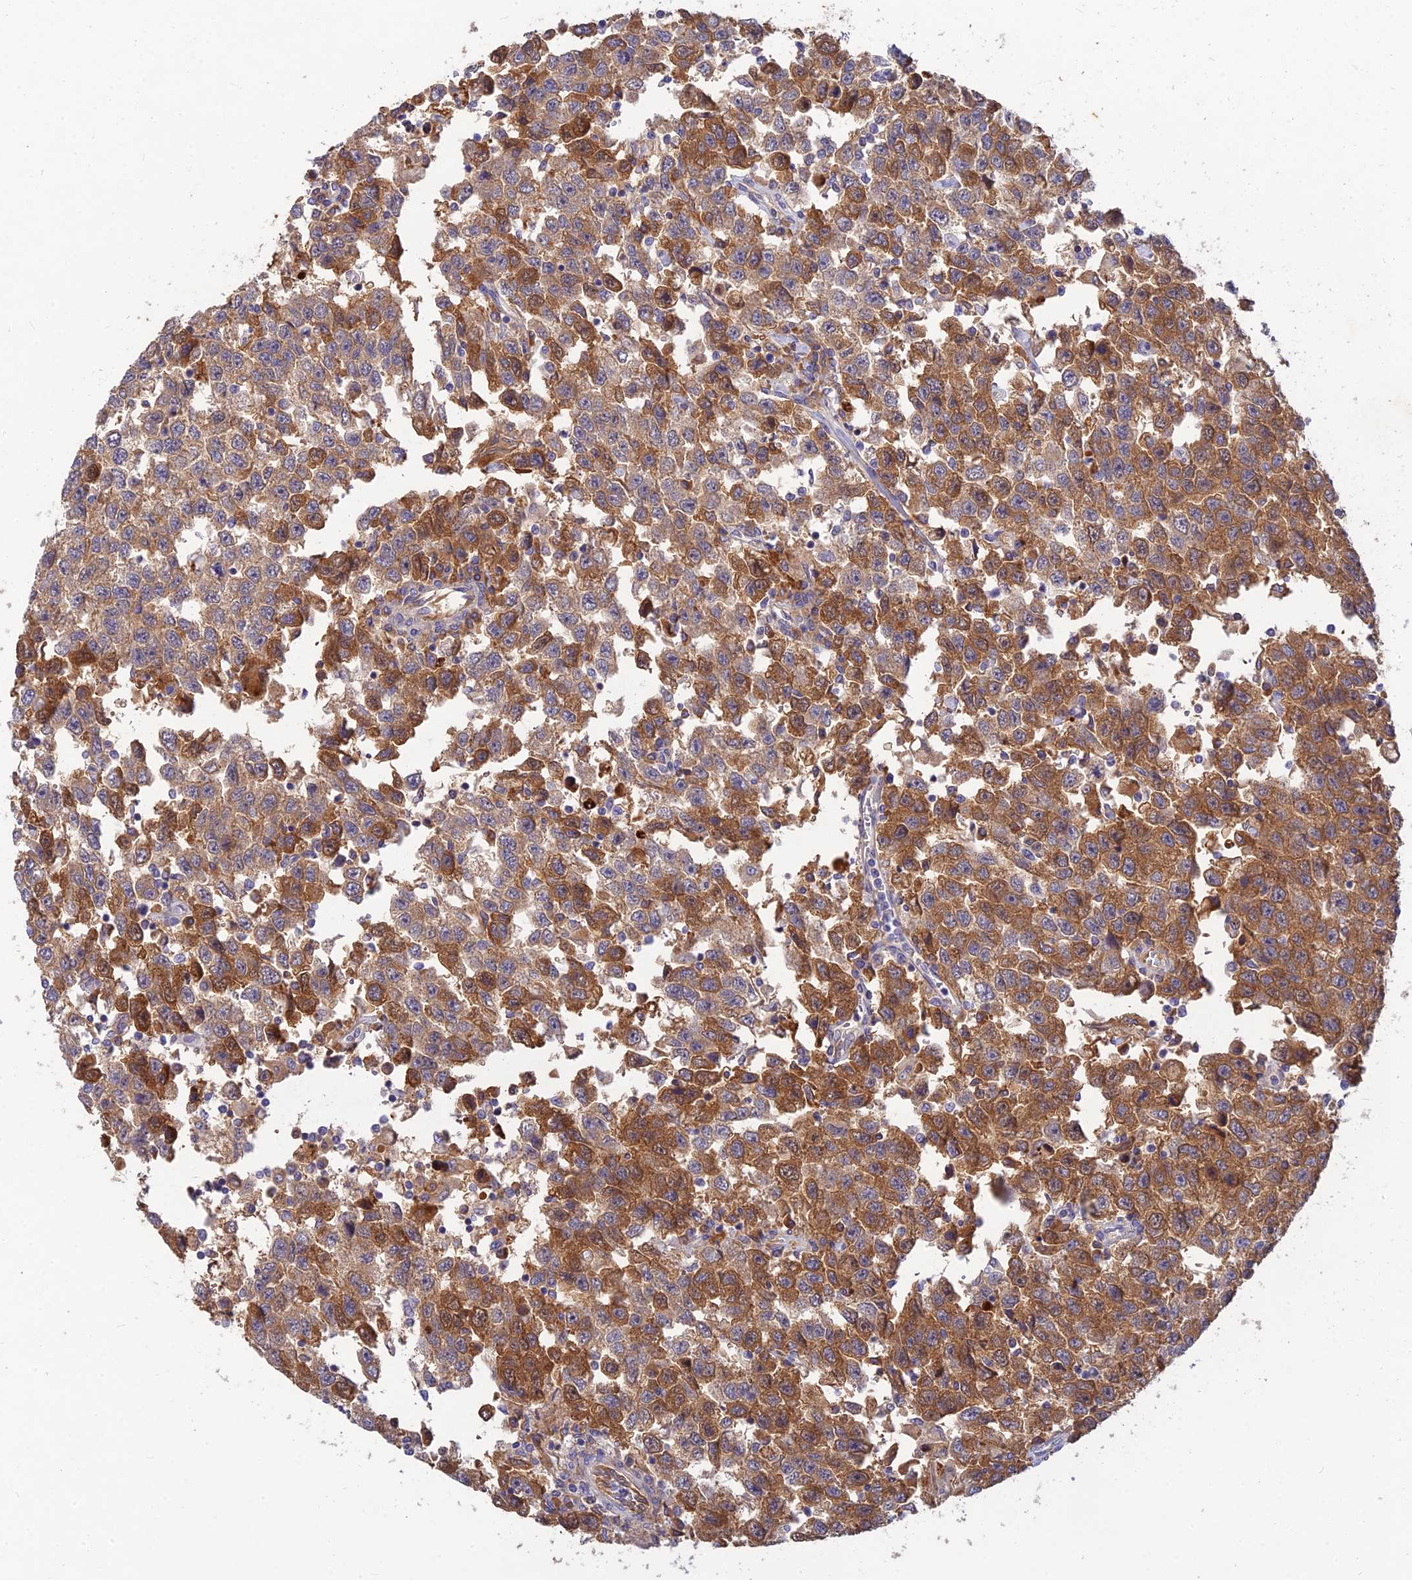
{"staining": {"intensity": "moderate", "quantity": ">75%", "location": "cytoplasmic/membranous"}, "tissue": "testis cancer", "cell_type": "Tumor cells", "image_type": "cancer", "snomed": [{"axis": "morphology", "description": "Seminoma, NOS"}, {"axis": "topography", "description": "Testis"}], "caption": "Immunohistochemistry (IHC) of testis cancer (seminoma) demonstrates medium levels of moderate cytoplasmic/membranous positivity in about >75% of tumor cells.", "gene": "ACSM5", "patient": {"sex": "male", "age": 41}}